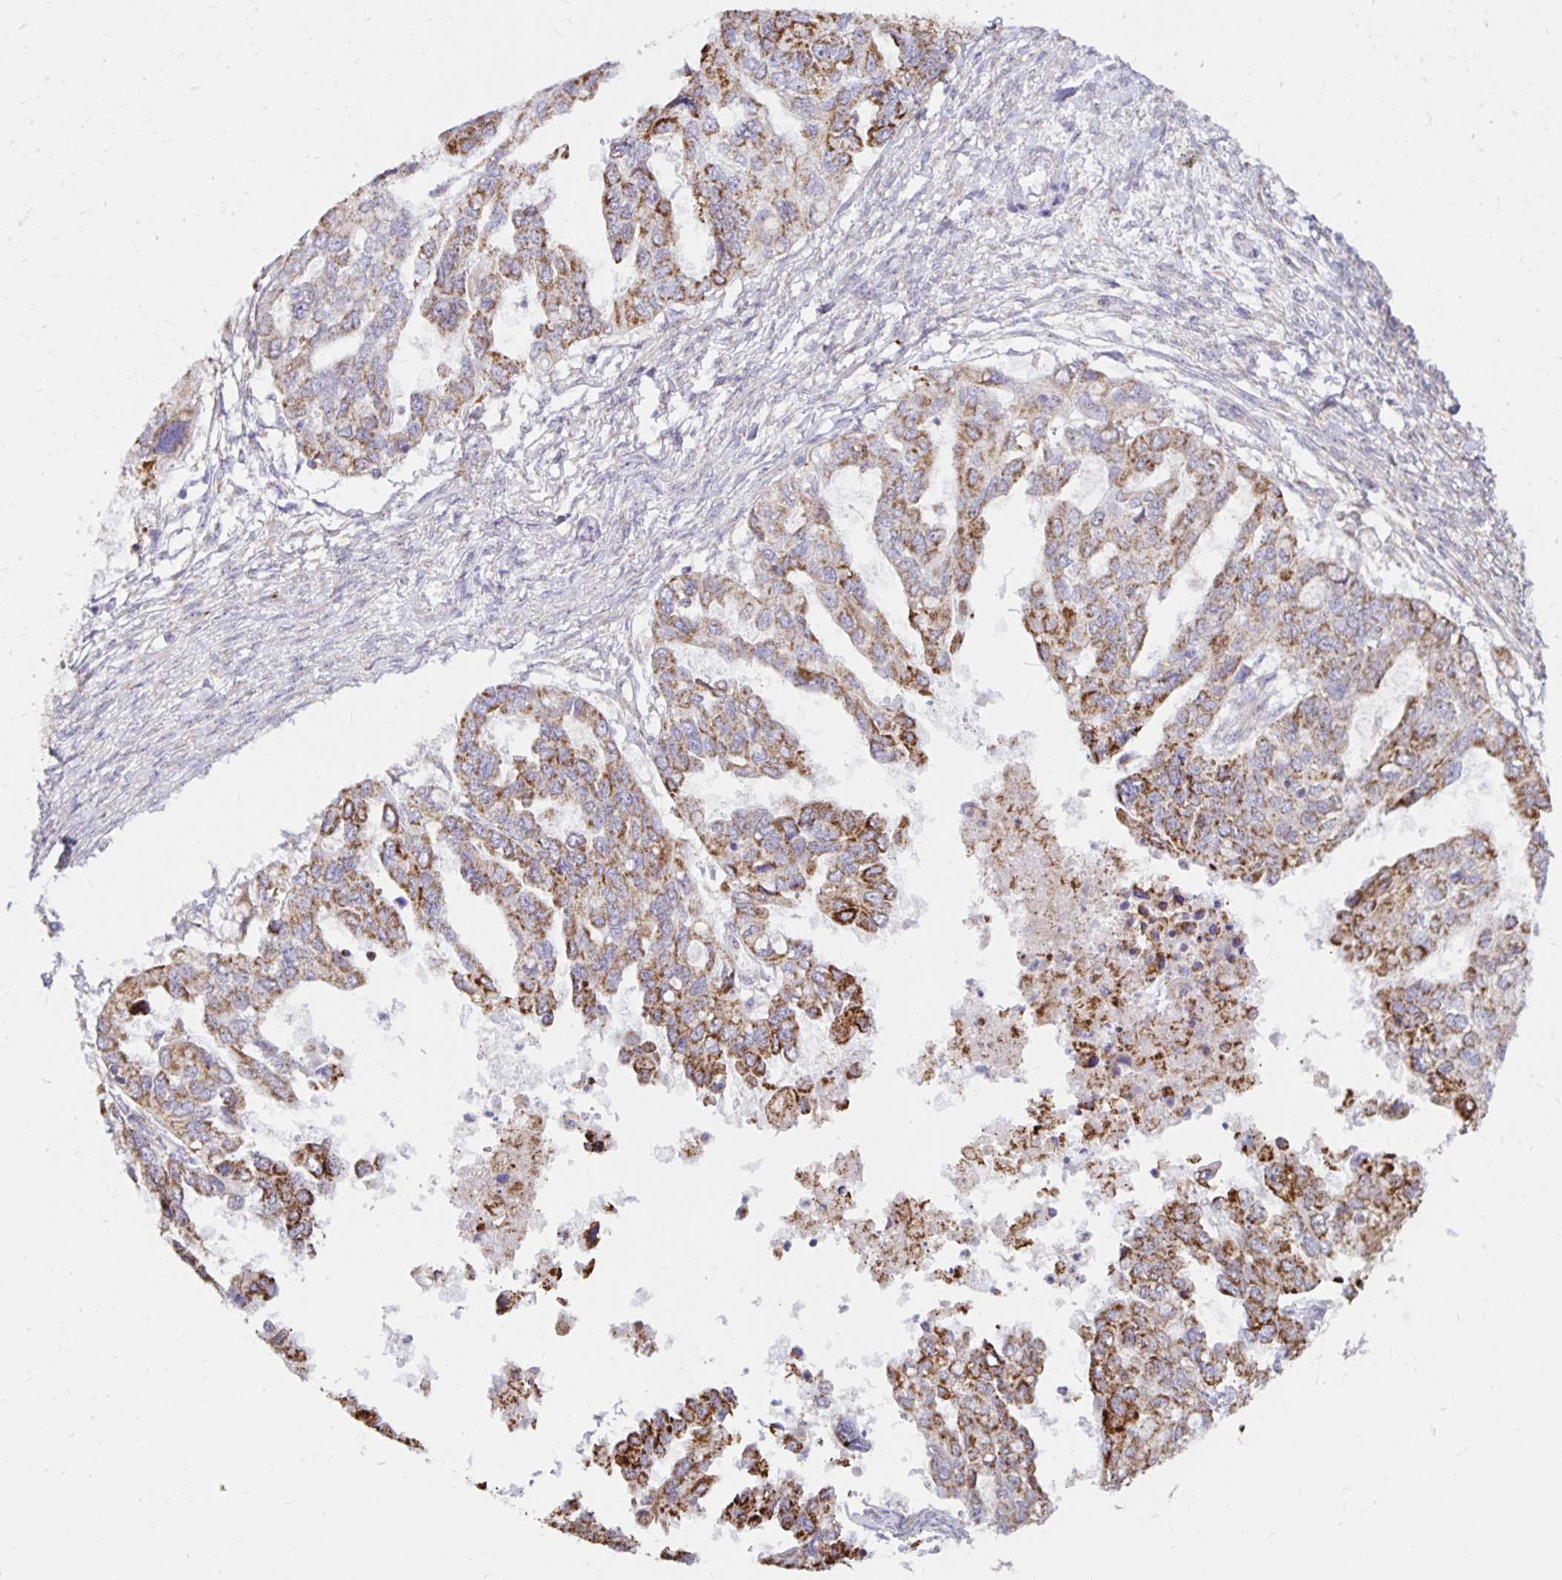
{"staining": {"intensity": "moderate", "quantity": "25%-75%", "location": "cytoplasmic/membranous"}, "tissue": "ovarian cancer", "cell_type": "Tumor cells", "image_type": "cancer", "snomed": [{"axis": "morphology", "description": "Cystadenocarcinoma, serous, NOS"}, {"axis": "topography", "description": "Ovary"}], "caption": "Human ovarian cancer (serous cystadenocarcinoma) stained with a protein marker demonstrates moderate staining in tumor cells.", "gene": "IER3", "patient": {"sex": "female", "age": 53}}